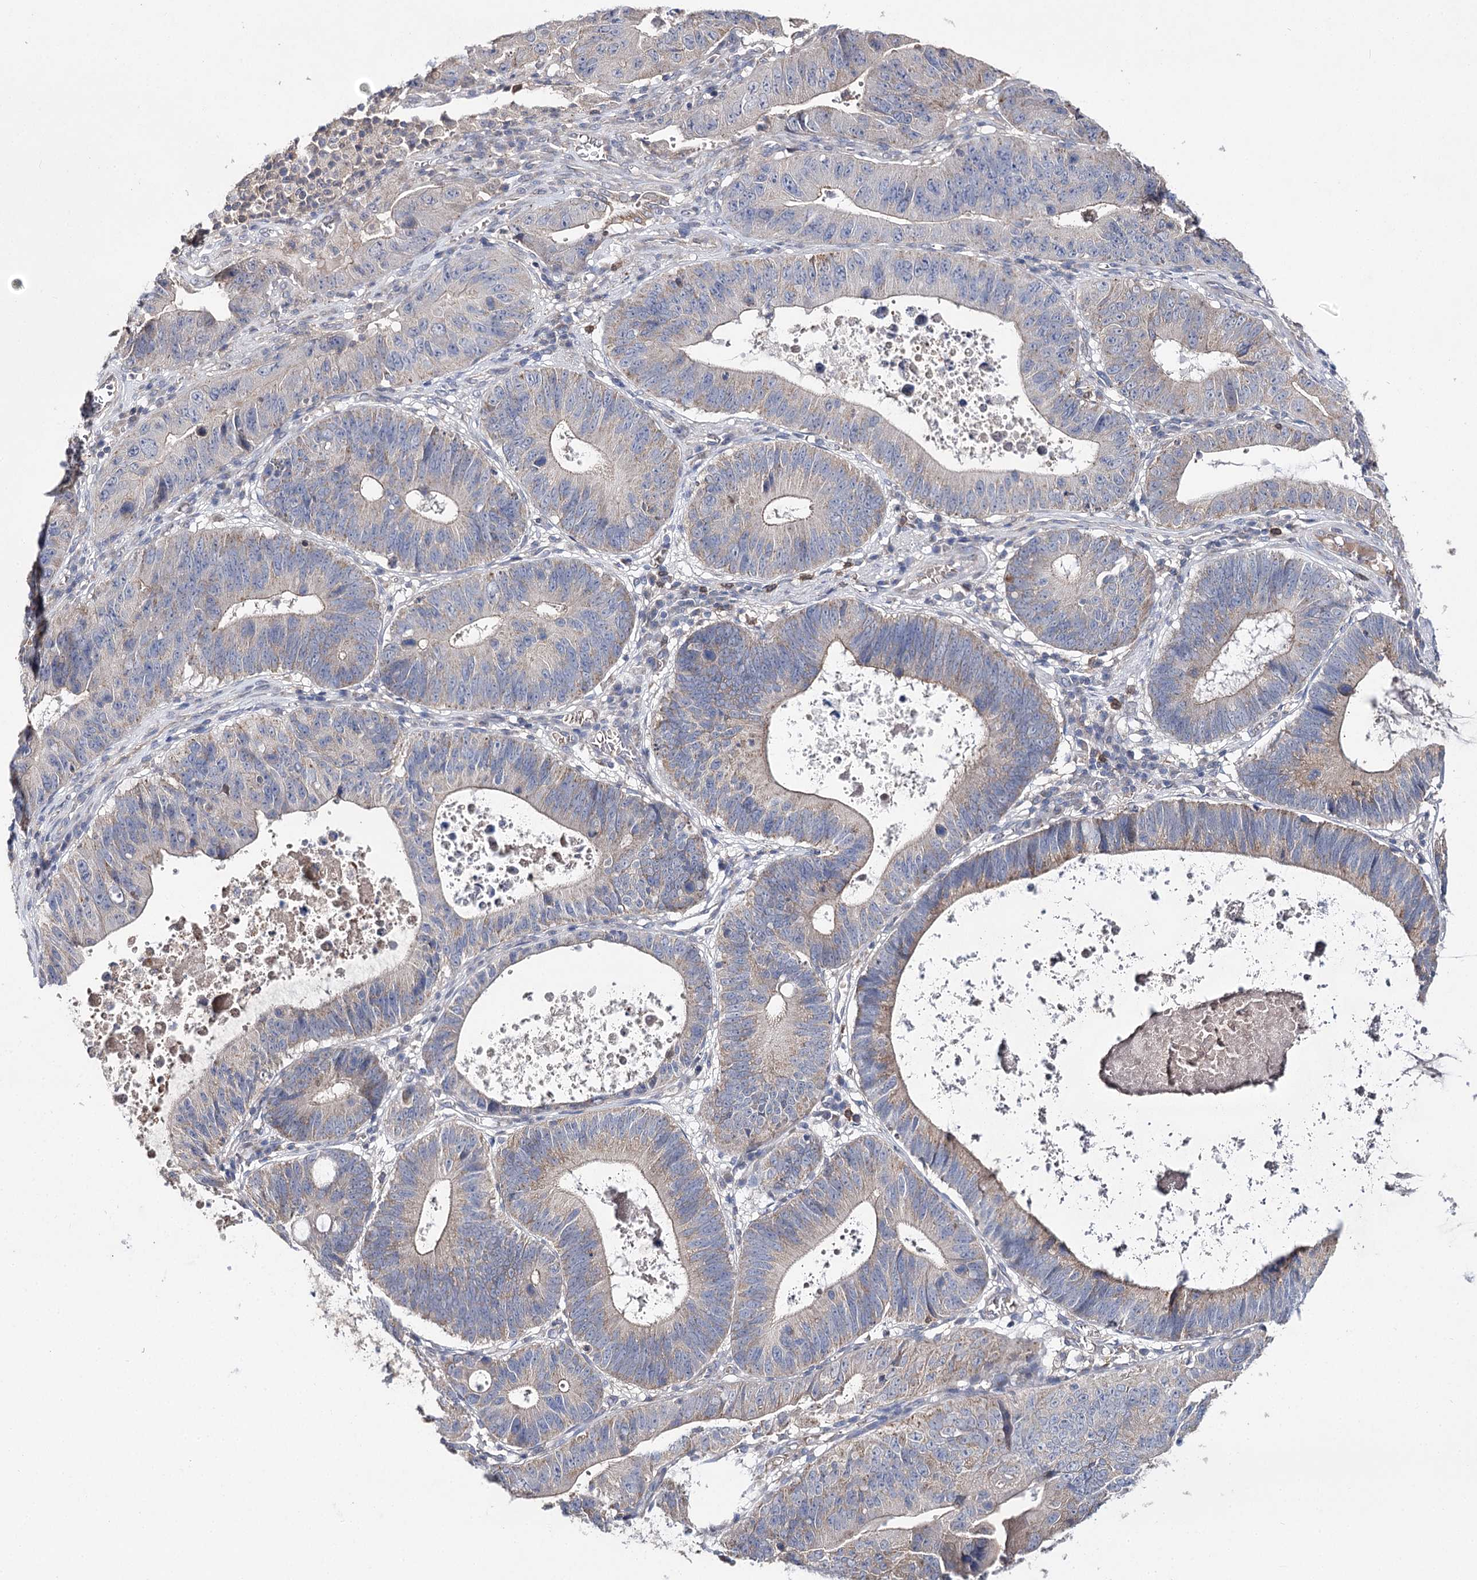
{"staining": {"intensity": "weak", "quantity": "<25%", "location": "cytoplasmic/membranous"}, "tissue": "stomach cancer", "cell_type": "Tumor cells", "image_type": "cancer", "snomed": [{"axis": "morphology", "description": "Adenocarcinoma, NOS"}, {"axis": "topography", "description": "Stomach"}], "caption": "Immunohistochemistry image of stomach adenocarcinoma stained for a protein (brown), which shows no staining in tumor cells. (Brightfield microscopy of DAB IHC at high magnification).", "gene": "AURKC", "patient": {"sex": "male", "age": 59}}